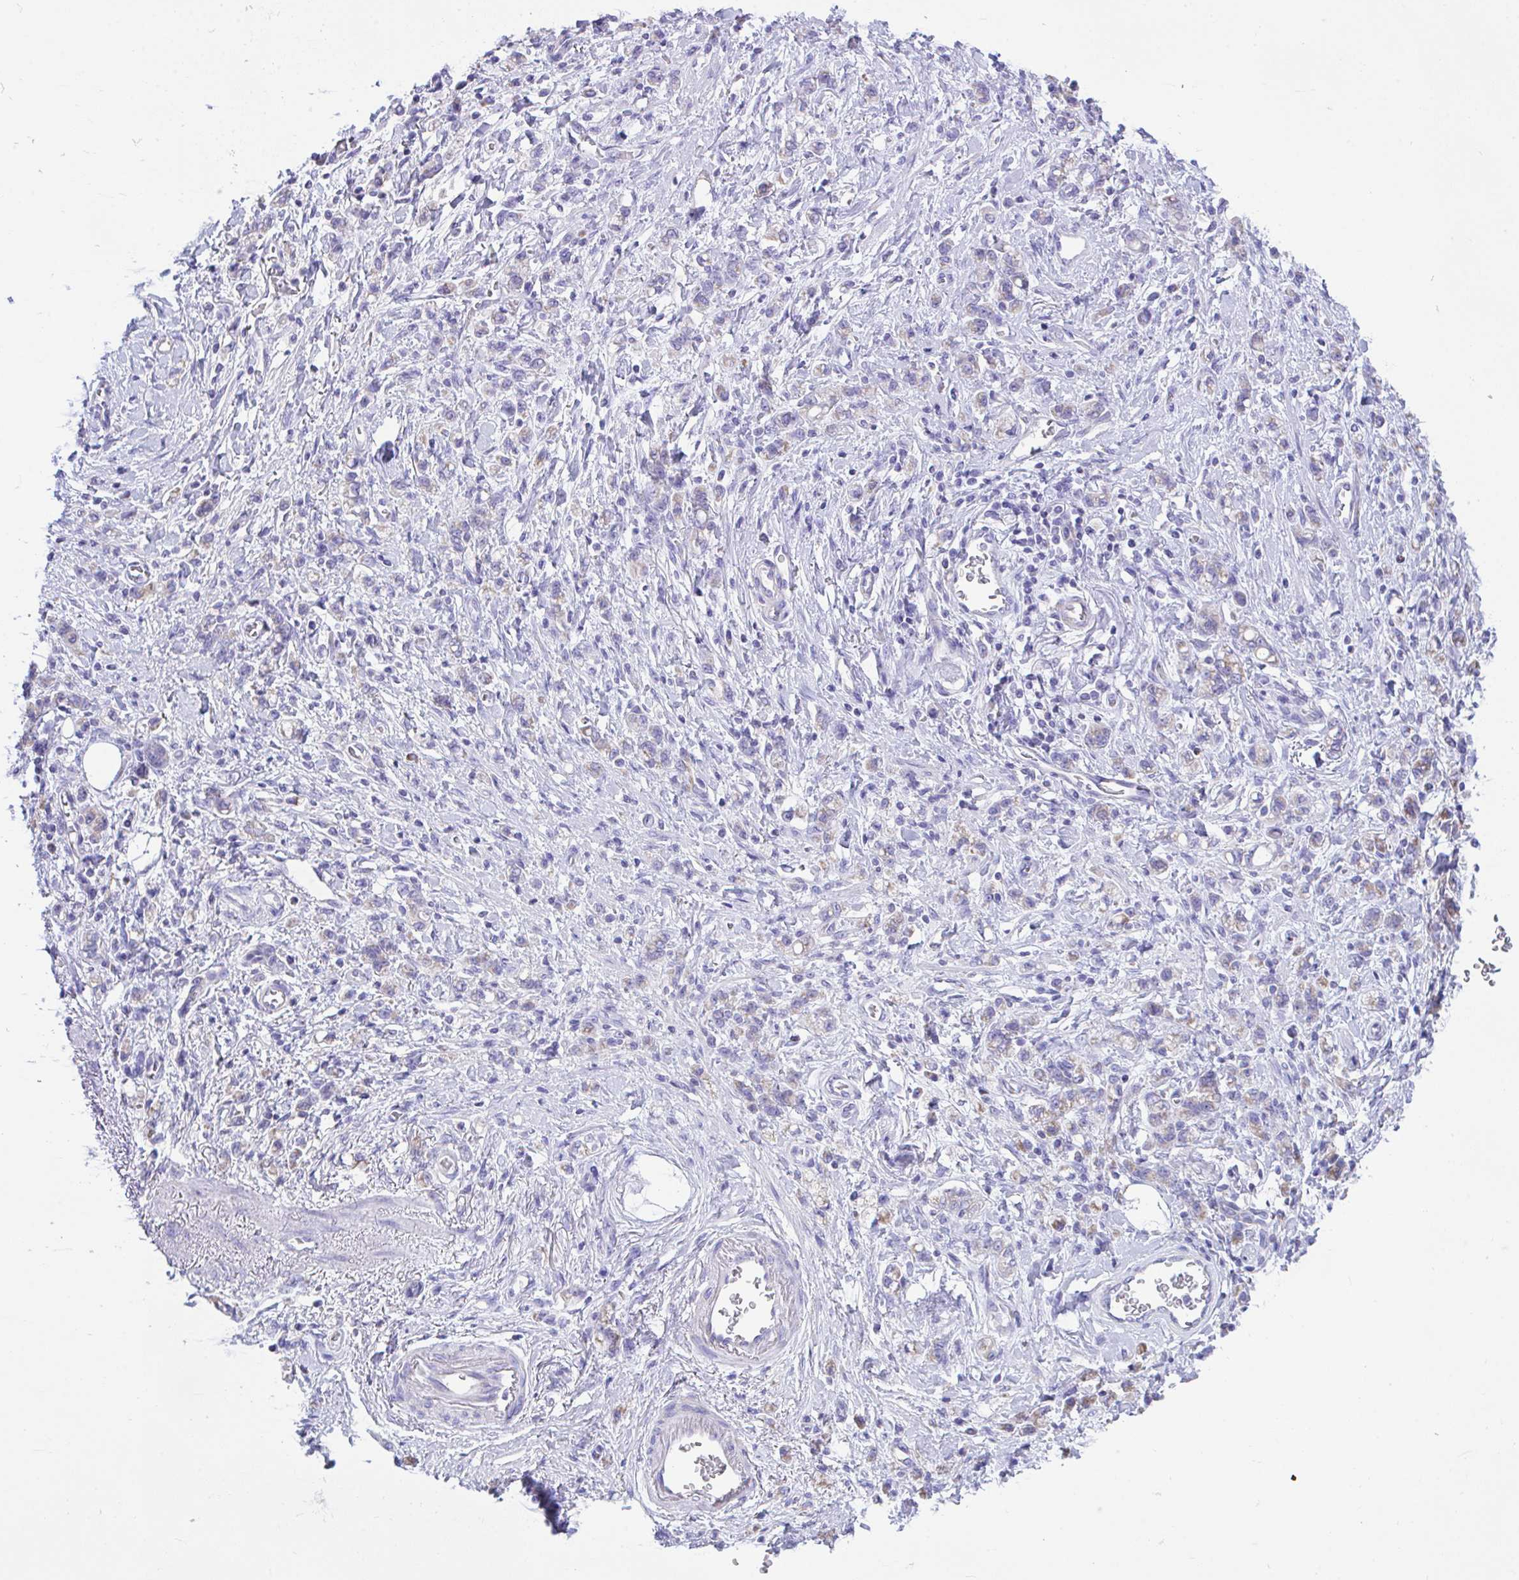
{"staining": {"intensity": "negative", "quantity": "none", "location": "none"}, "tissue": "stomach cancer", "cell_type": "Tumor cells", "image_type": "cancer", "snomed": [{"axis": "morphology", "description": "Adenocarcinoma, NOS"}, {"axis": "topography", "description": "Stomach"}], "caption": "IHC histopathology image of human adenocarcinoma (stomach) stained for a protein (brown), which displays no expression in tumor cells.", "gene": "NLRP8", "patient": {"sex": "male", "age": 77}}